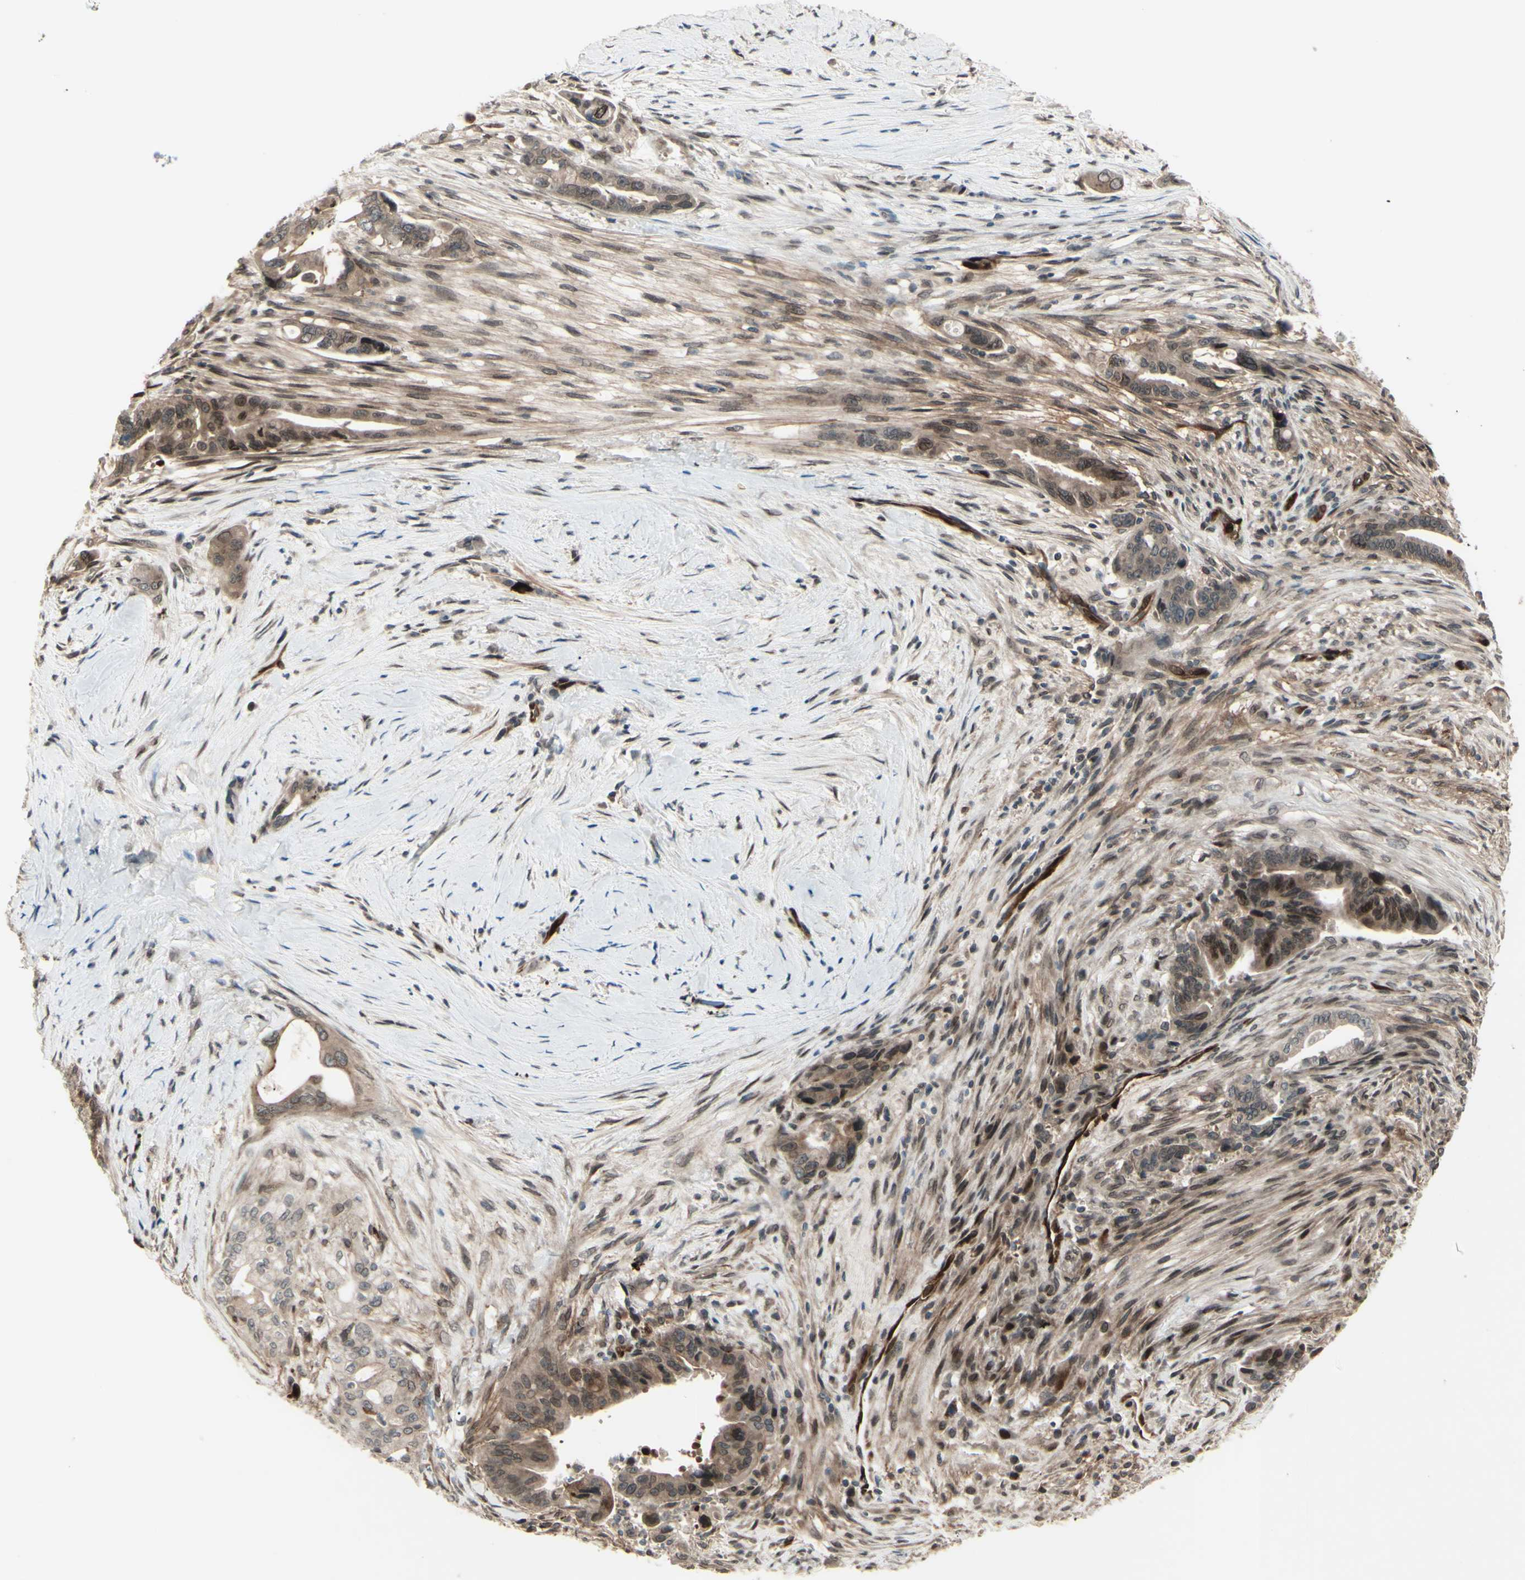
{"staining": {"intensity": "moderate", "quantity": ">75%", "location": "cytoplasmic/membranous,nuclear"}, "tissue": "pancreatic cancer", "cell_type": "Tumor cells", "image_type": "cancer", "snomed": [{"axis": "morphology", "description": "Adenocarcinoma, NOS"}, {"axis": "topography", "description": "Pancreas"}], "caption": "A histopathology image showing moderate cytoplasmic/membranous and nuclear positivity in approximately >75% of tumor cells in pancreatic cancer (adenocarcinoma), as visualized by brown immunohistochemical staining.", "gene": "MLF2", "patient": {"sex": "male", "age": 70}}